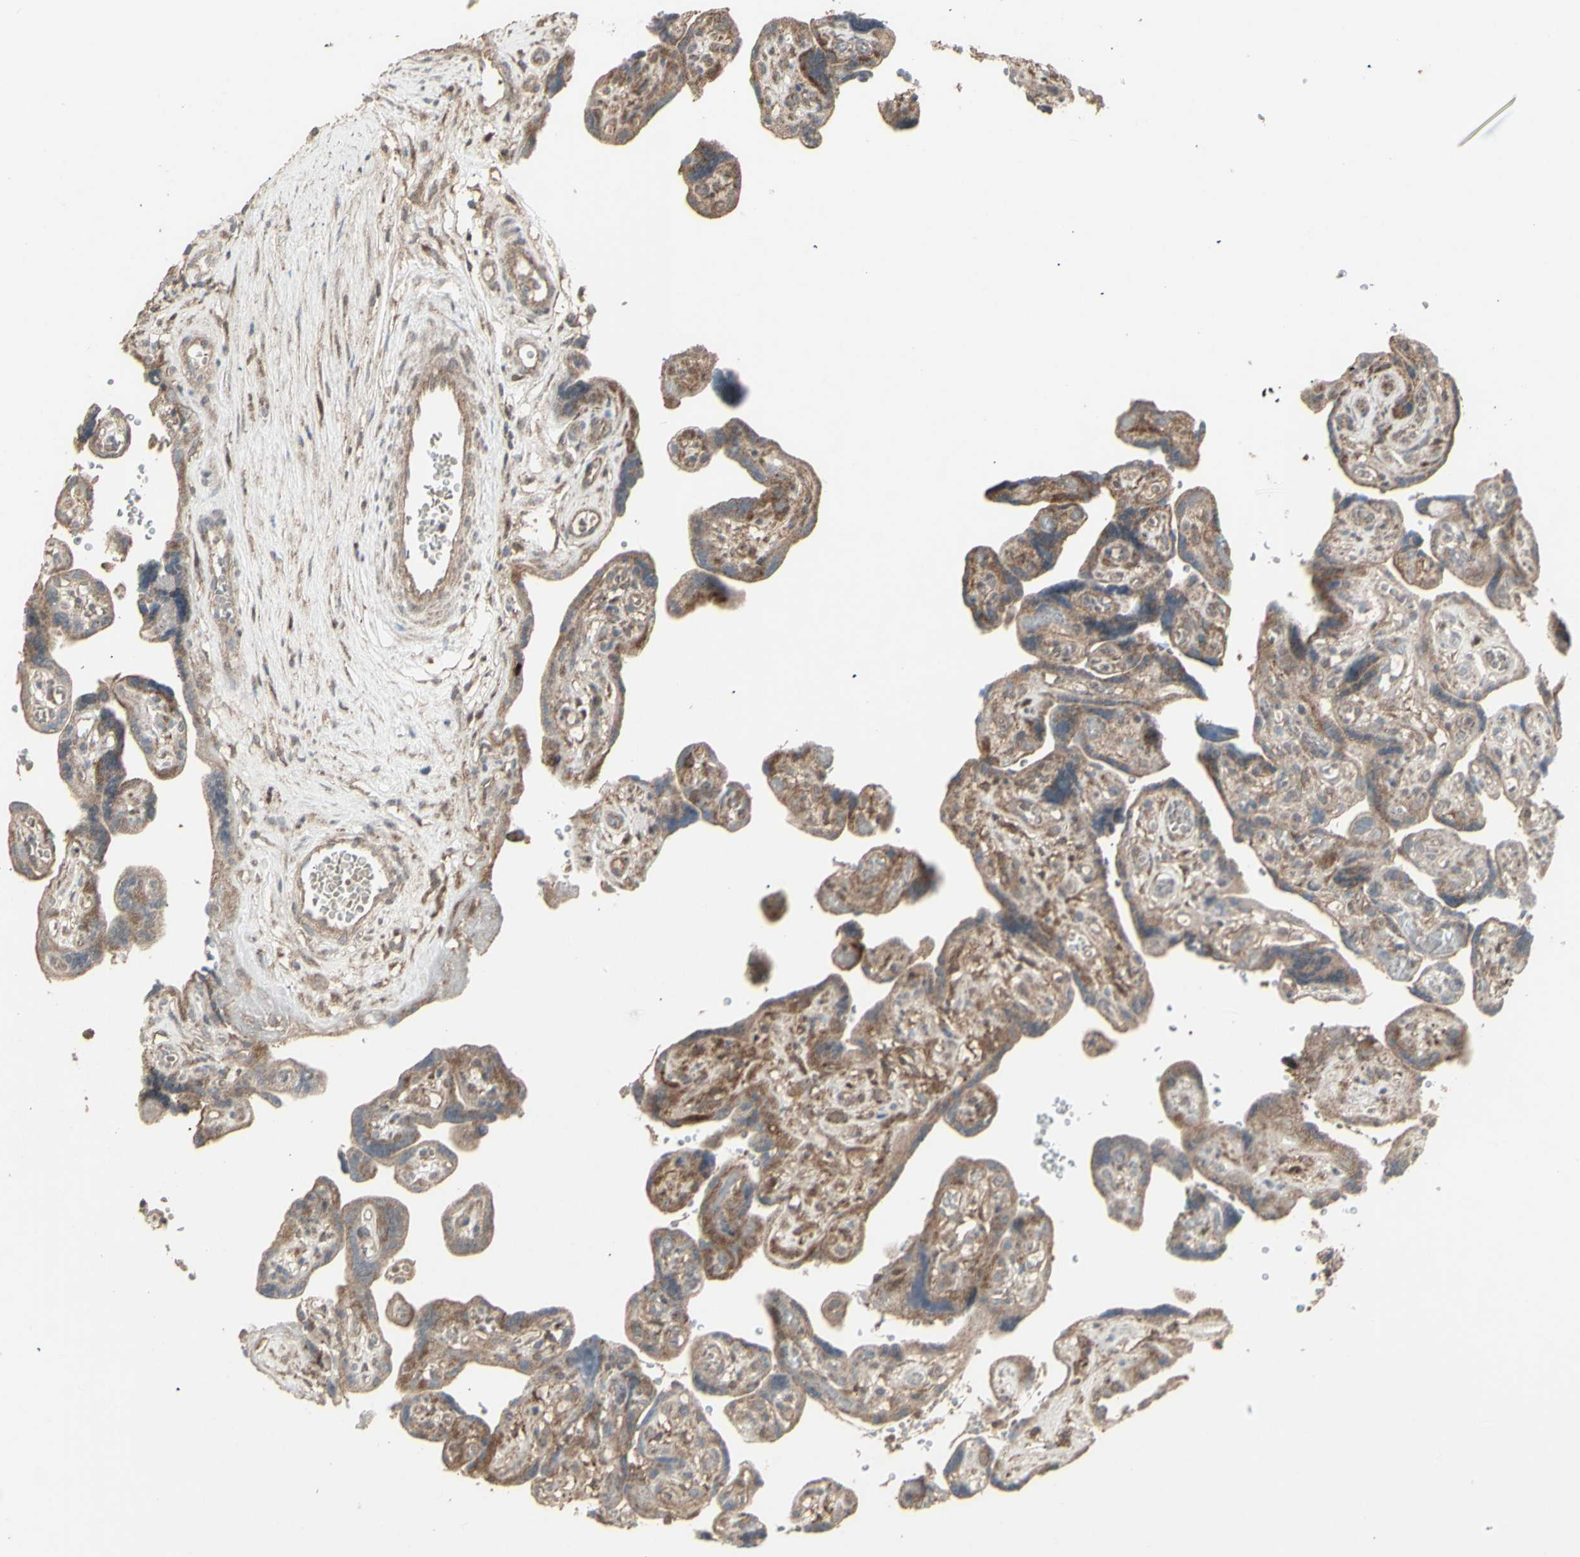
{"staining": {"intensity": "moderate", "quantity": ">75%", "location": "cytoplasmic/membranous"}, "tissue": "placenta", "cell_type": "Trophoblastic cells", "image_type": "normal", "snomed": [{"axis": "morphology", "description": "Normal tissue, NOS"}, {"axis": "topography", "description": "Placenta"}], "caption": "Immunohistochemistry (DAB (3,3'-diaminobenzidine)) staining of benign human placenta reveals moderate cytoplasmic/membranous protein staining in approximately >75% of trophoblastic cells.", "gene": "RNASEL", "patient": {"sex": "female", "age": 30}}